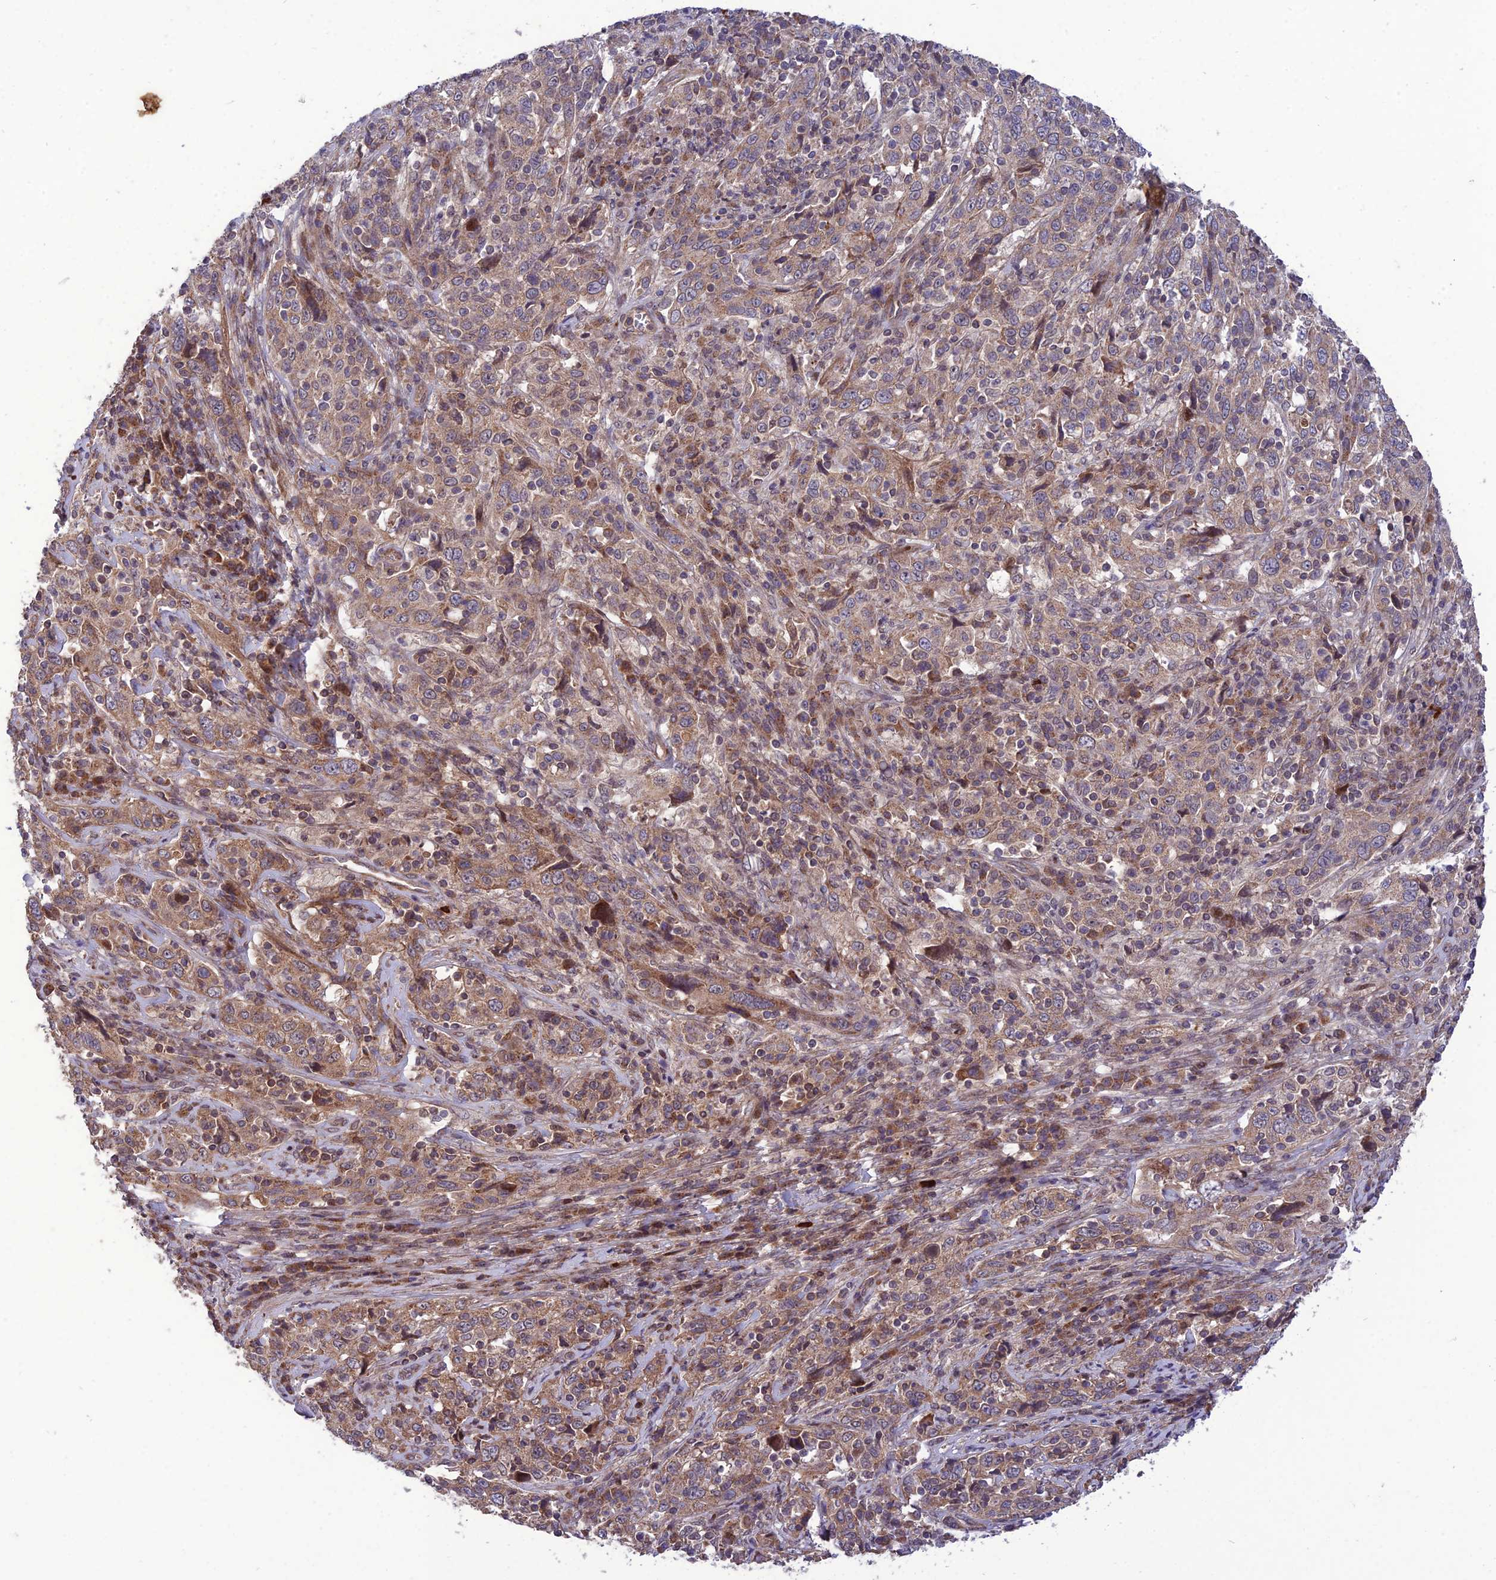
{"staining": {"intensity": "moderate", "quantity": ">75%", "location": "cytoplasmic/membranous"}, "tissue": "cervical cancer", "cell_type": "Tumor cells", "image_type": "cancer", "snomed": [{"axis": "morphology", "description": "Squamous cell carcinoma, NOS"}, {"axis": "topography", "description": "Cervix"}], "caption": "A micrograph of human cervical cancer (squamous cell carcinoma) stained for a protein reveals moderate cytoplasmic/membranous brown staining in tumor cells.", "gene": "PLEKHG2", "patient": {"sex": "female", "age": 46}}